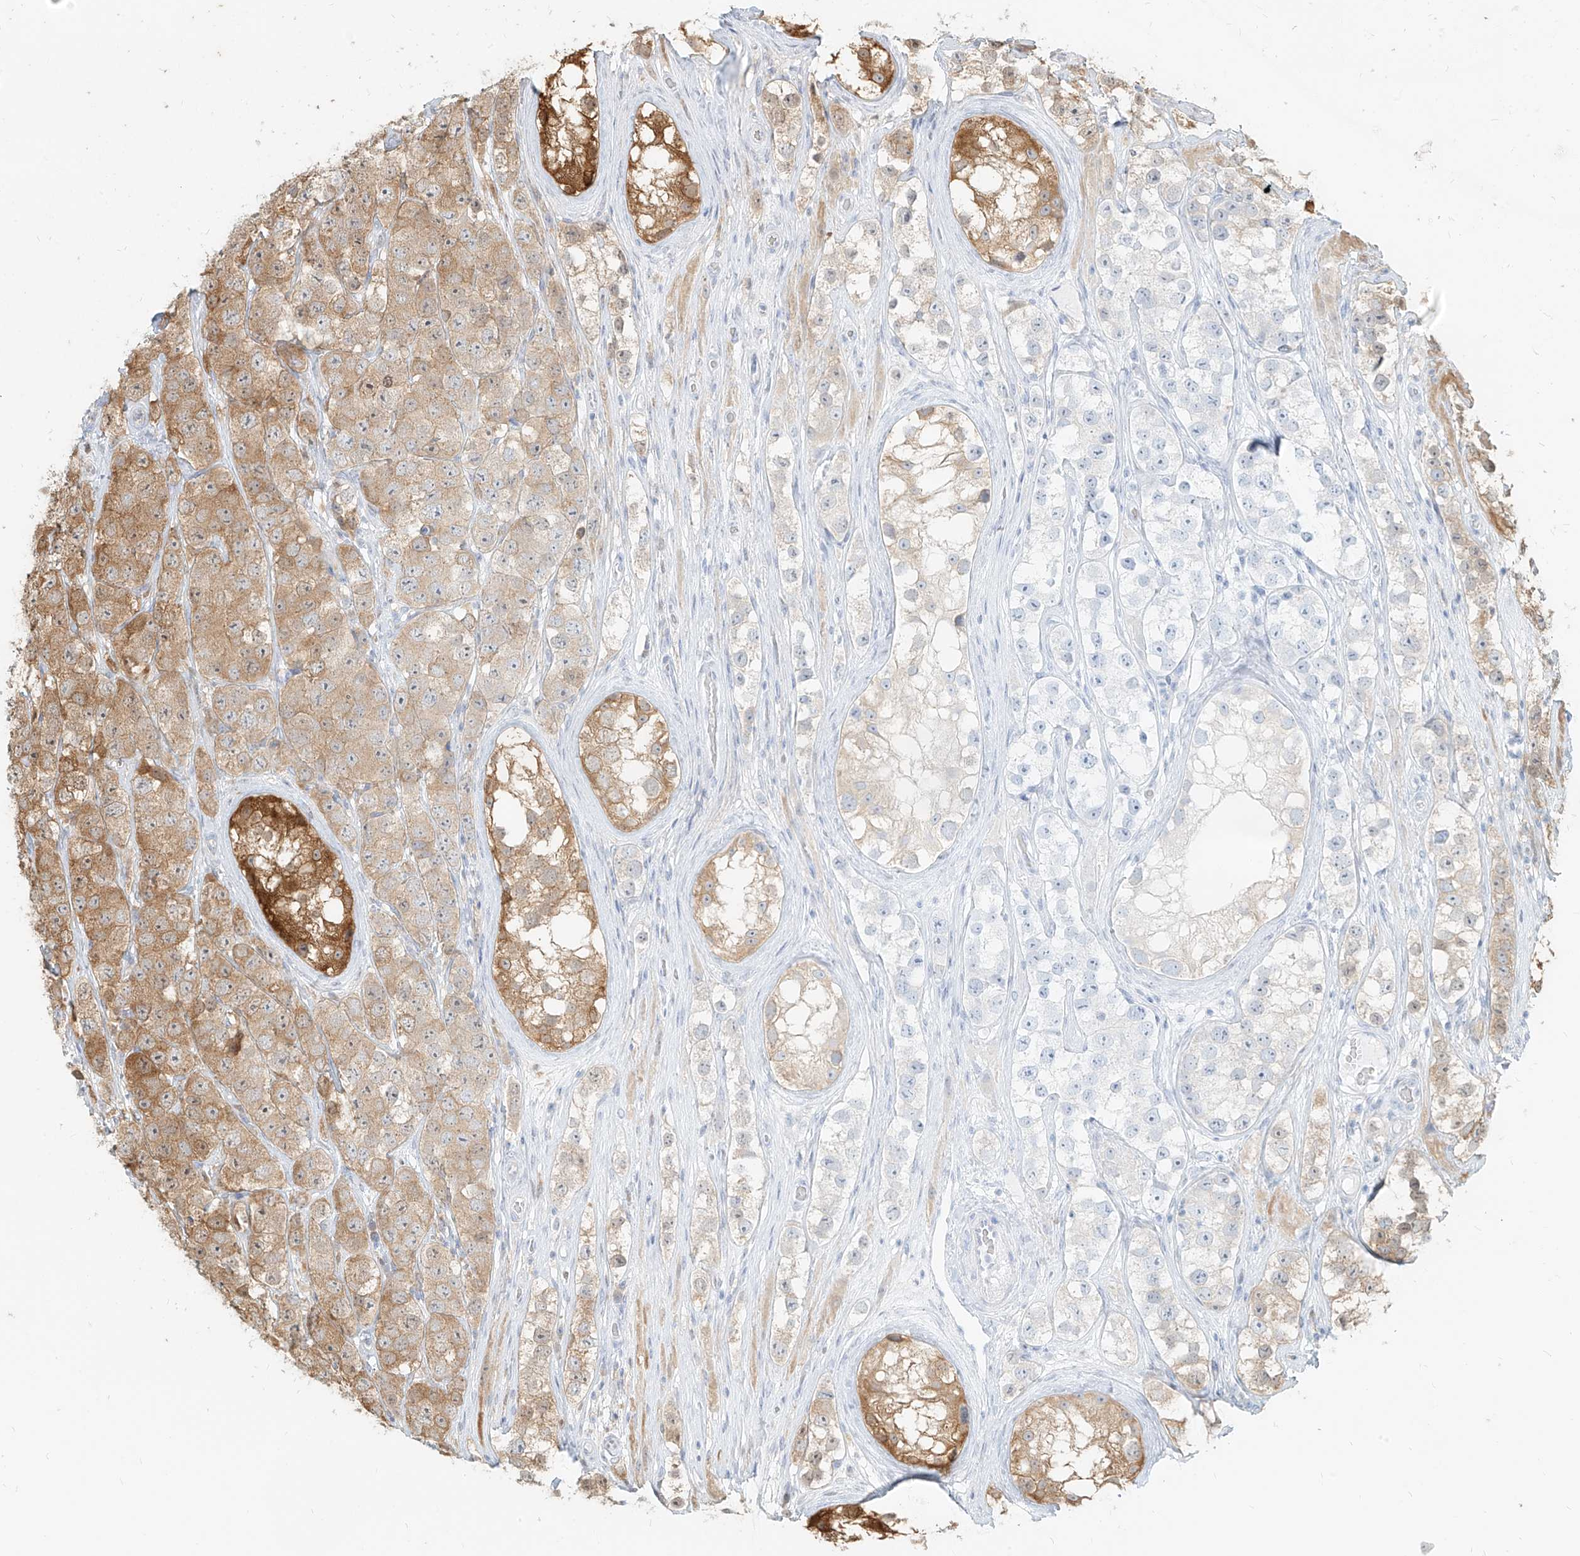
{"staining": {"intensity": "moderate", "quantity": ">75%", "location": "cytoplasmic/membranous"}, "tissue": "testis cancer", "cell_type": "Tumor cells", "image_type": "cancer", "snomed": [{"axis": "morphology", "description": "Seminoma, NOS"}, {"axis": "topography", "description": "Testis"}], "caption": "Protein expression analysis of seminoma (testis) reveals moderate cytoplasmic/membranous staining in approximately >75% of tumor cells.", "gene": "PGD", "patient": {"sex": "male", "age": 28}}